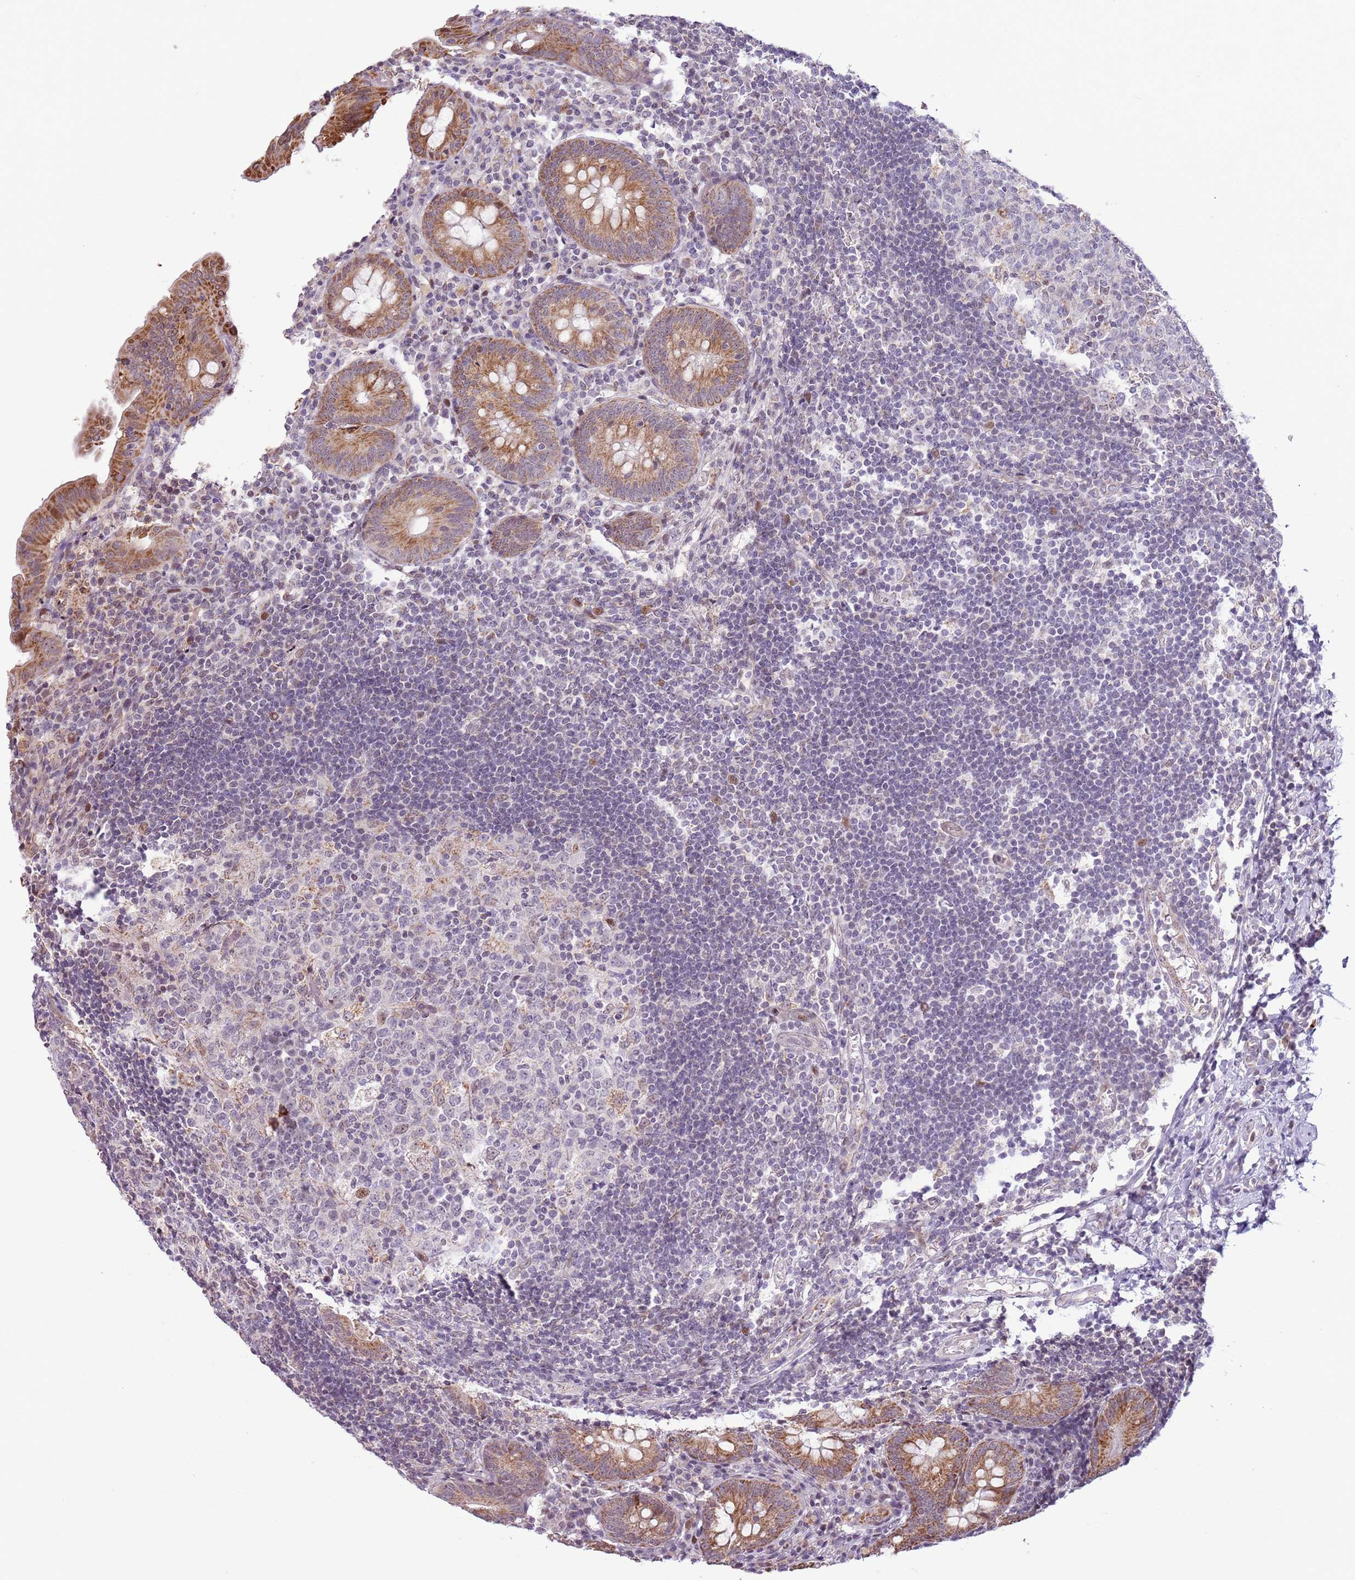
{"staining": {"intensity": "moderate", "quantity": ">75%", "location": "cytoplasmic/membranous"}, "tissue": "appendix", "cell_type": "Glandular cells", "image_type": "normal", "snomed": [{"axis": "morphology", "description": "Normal tissue, NOS"}, {"axis": "topography", "description": "Appendix"}], "caption": "Protein expression analysis of benign appendix demonstrates moderate cytoplasmic/membranous expression in about >75% of glandular cells.", "gene": "MLLT11", "patient": {"sex": "female", "age": 54}}